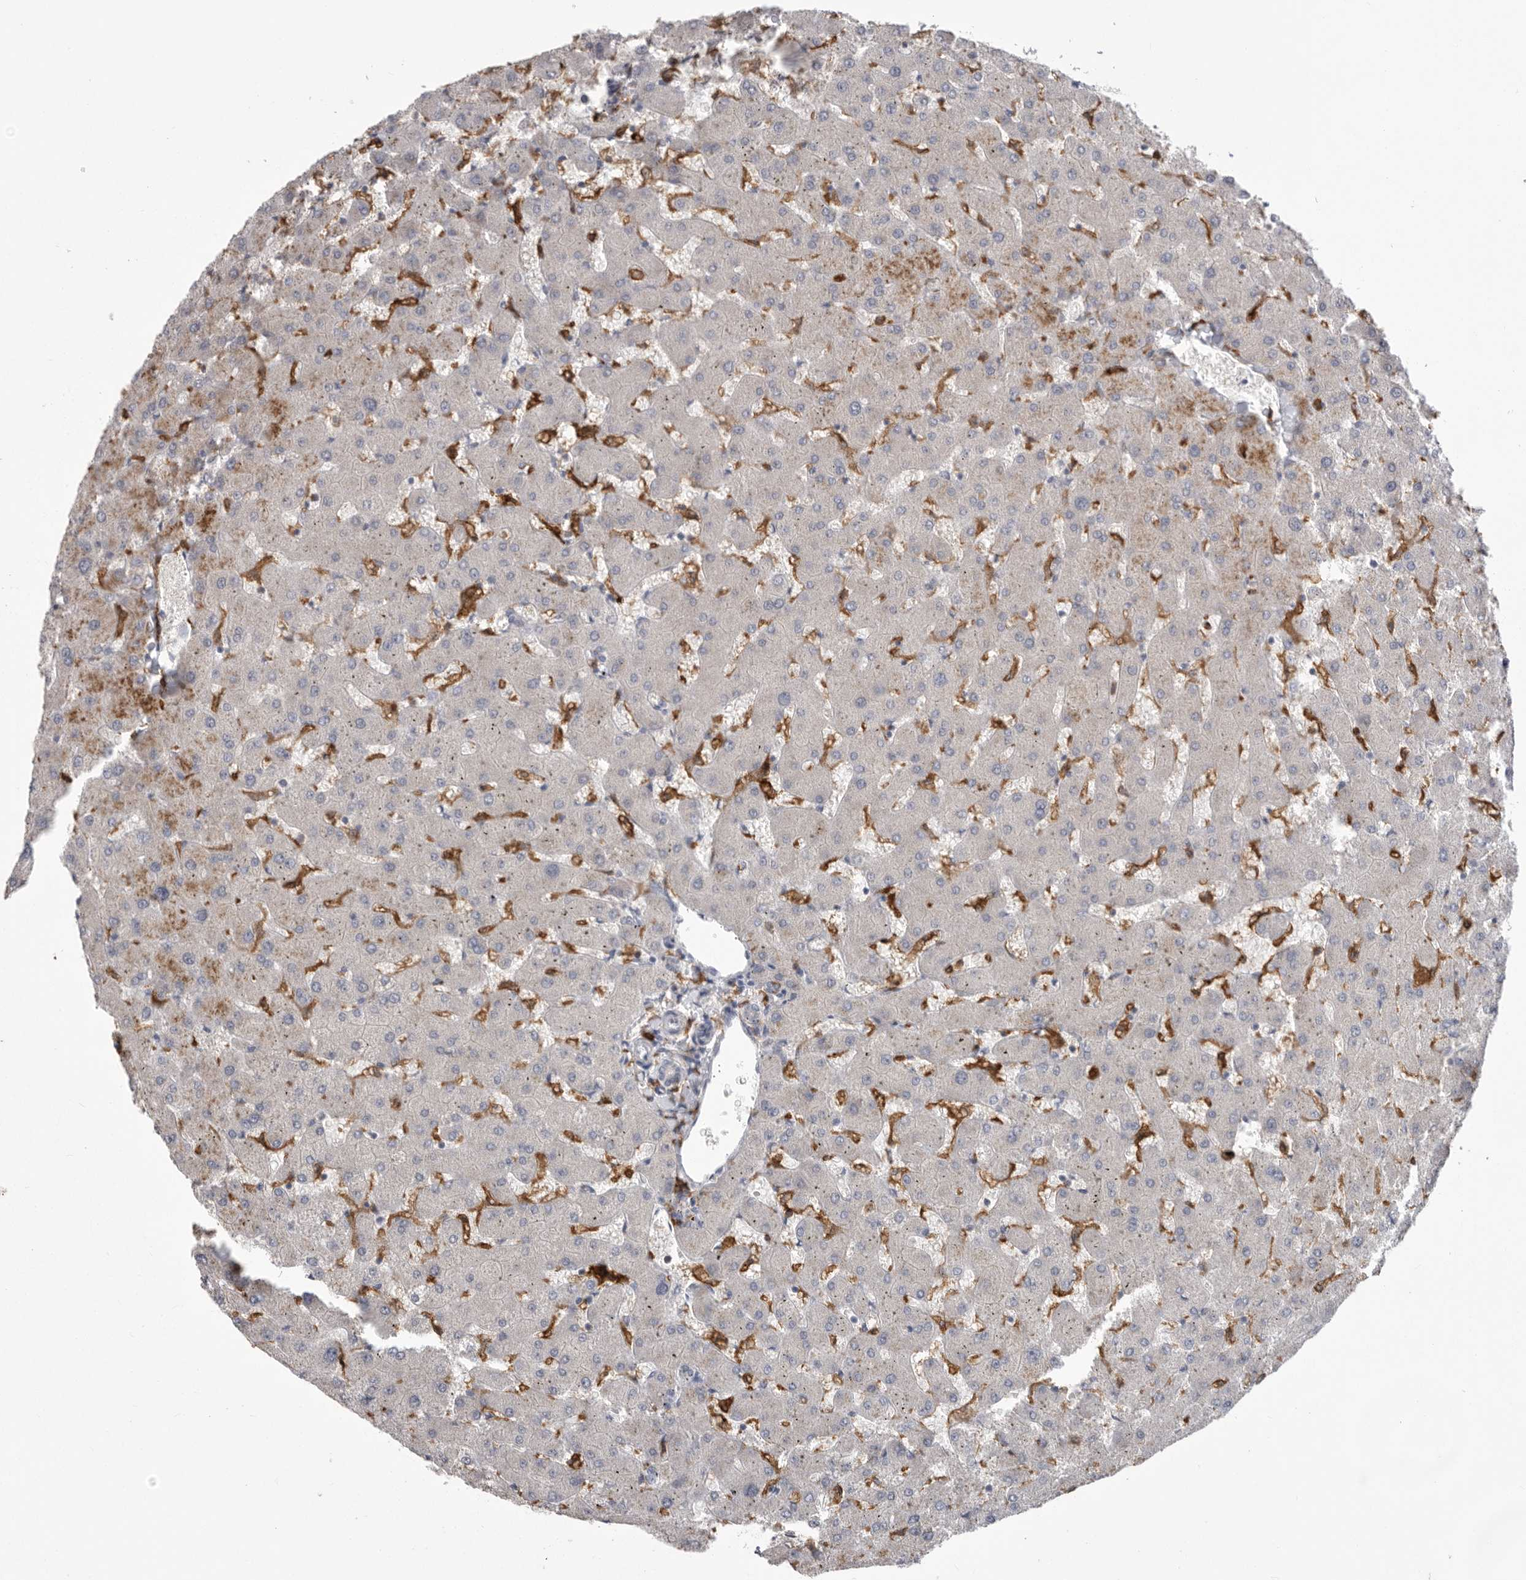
{"staining": {"intensity": "negative", "quantity": "none", "location": "none"}, "tissue": "liver", "cell_type": "Cholangiocytes", "image_type": "normal", "snomed": [{"axis": "morphology", "description": "Normal tissue, NOS"}, {"axis": "topography", "description": "Liver"}], "caption": "The image displays no staining of cholangiocytes in normal liver.", "gene": "SIGLEC10", "patient": {"sex": "female", "age": 63}}